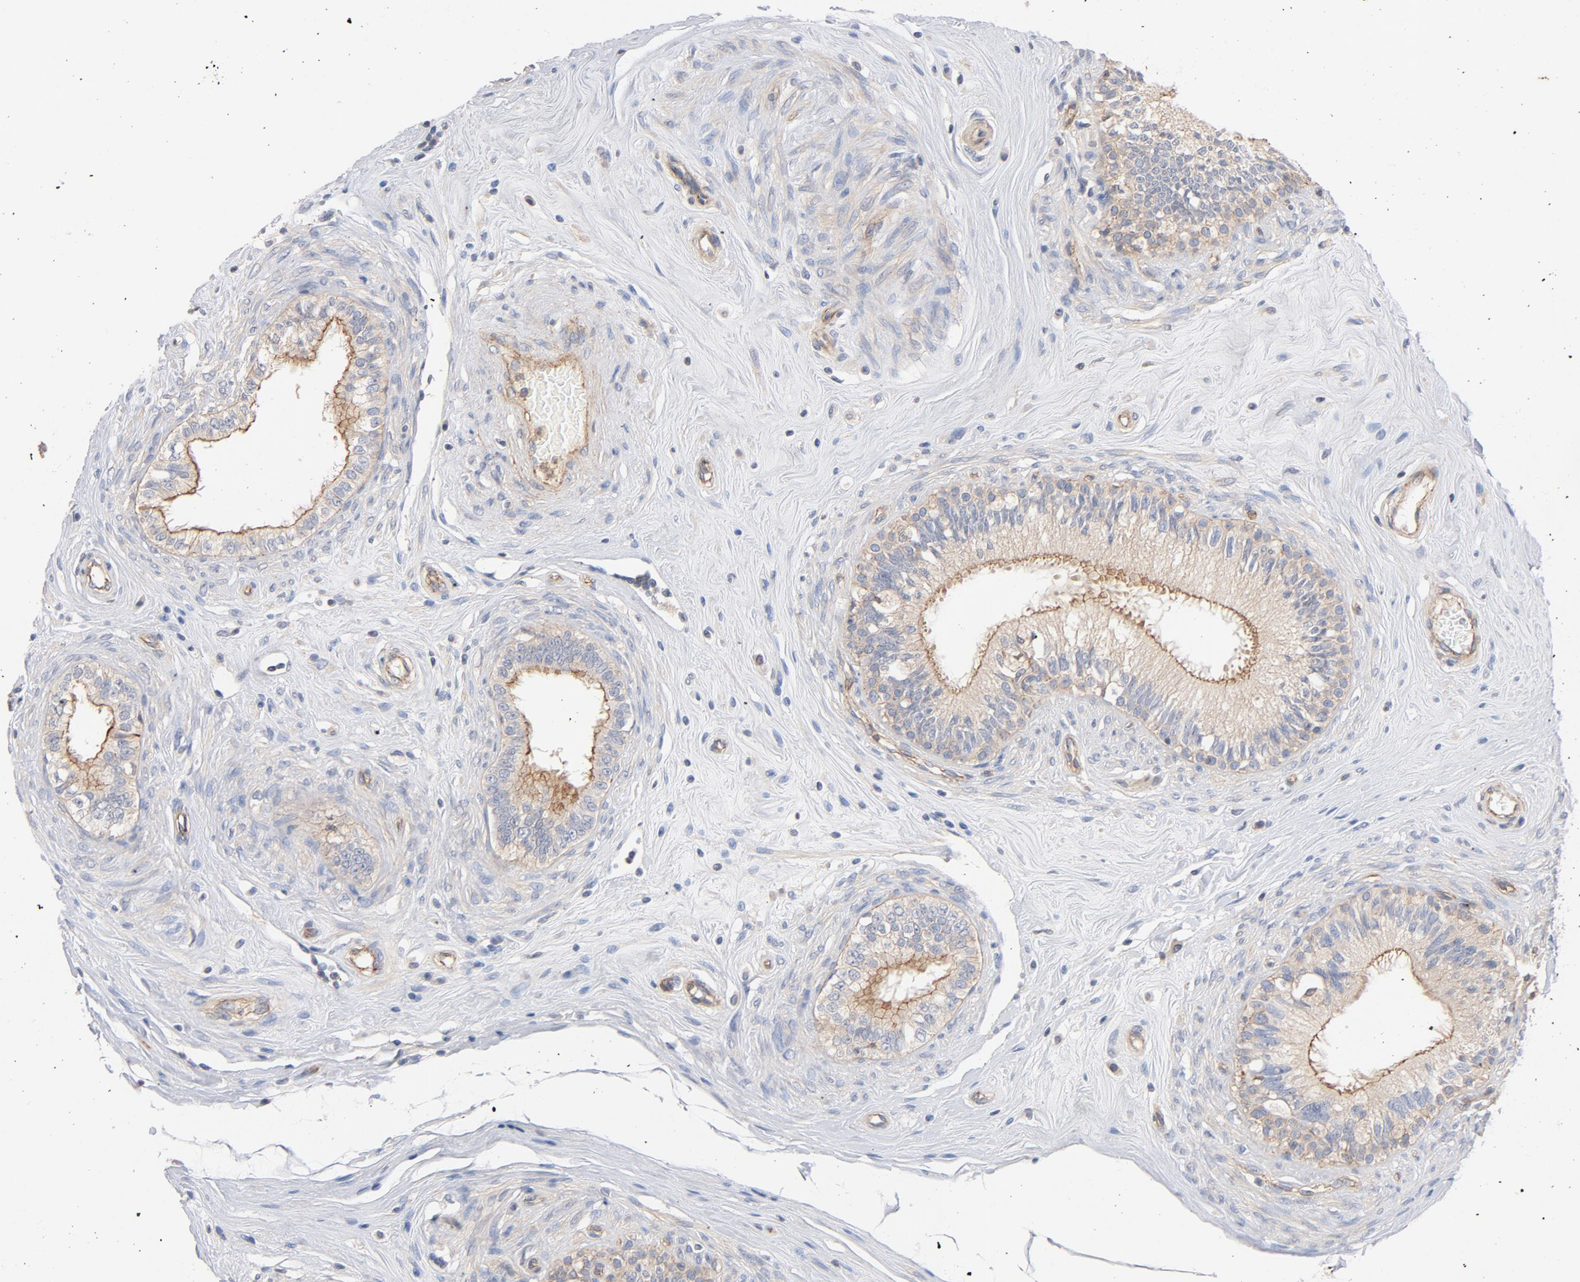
{"staining": {"intensity": "moderate", "quantity": "25%-75%", "location": "cytoplasmic/membranous"}, "tissue": "epididymis", "cell_type": "Glandular cells", "image_type": "normal", "snomed": [{"axis": "morphology", "description": "Normal tissue, NOS"}, {"axis": "morphology", "description": "Inflammation, NOS"}, {"axis": "topography", "description": "Epididymis"}], "caption": "Immunohistochemical staining of normal human epididymis demonstrates moderate cytoplasmic/membranous protein staining in about 25%-75% of glandular cells.", "gene": "STRN3", "patient": {"sex": "male", "age": 84}}